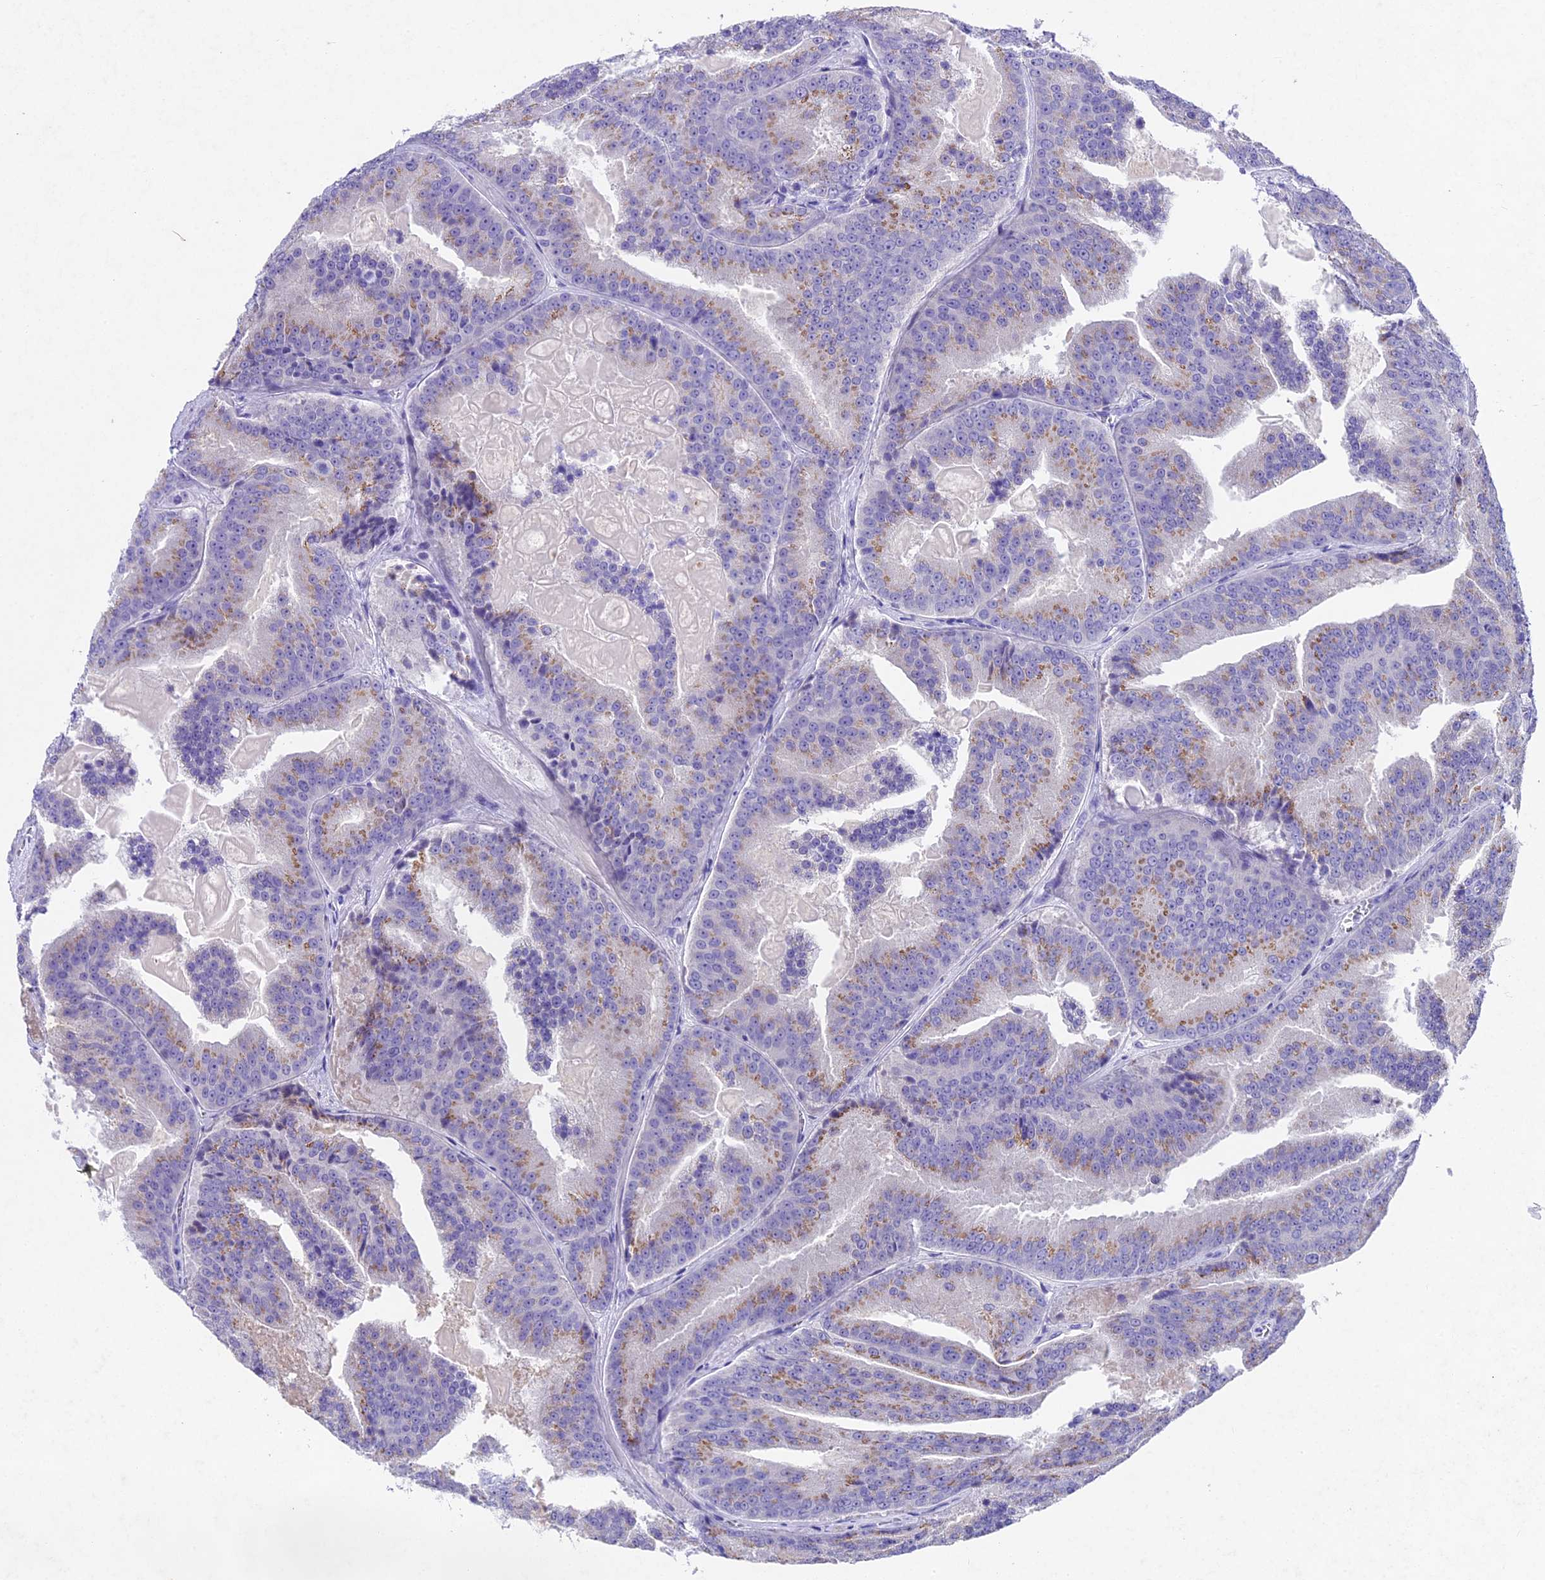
{"staining": {"intensity": "negative", "quantity": "none", "location": "none"}, "tissue": "prostate cancer", "cell_type": "Tumor cells", "image_type": "cancer", "snomed": [{"axis": "morphology", "description": "Adenocarcinoma, High grade"}, {"axis": "topography", "description": "Prostate"}], "caption": "The histopathology image exhibits no staining of tumor cells in prostate cancer (adenocarcinoma (high-grade)).", "gene": "IFT140", "patient": {"sex": "male", "age": 61}}